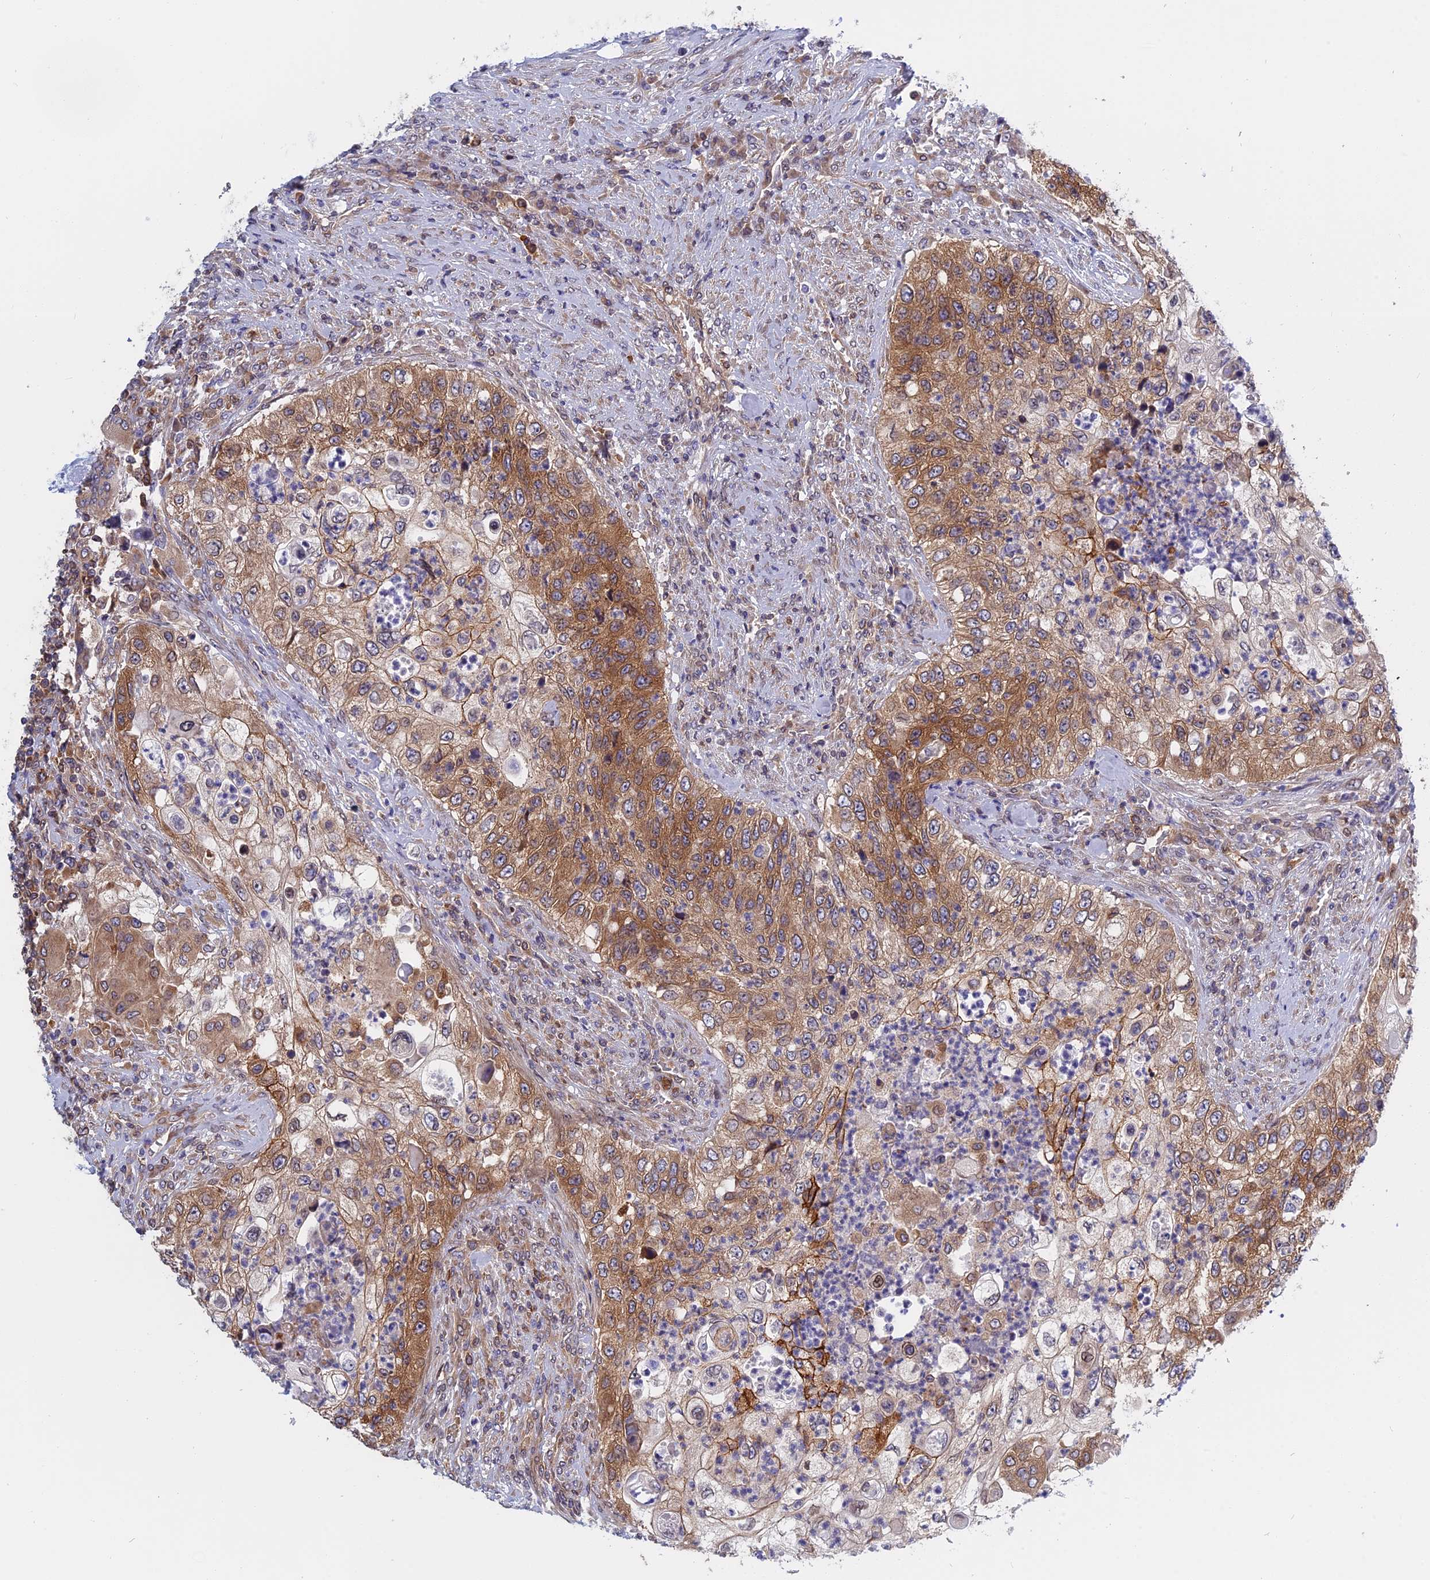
{"staining": {"intensity": "moderate", "quantity": ">75%", "location": "cytoplasmic/membranous"}, "tissue": "urothelial cancer", "cell_type": "Tumor cells", "image_type": "cancer", "snomed": [{"axis": "morphology", "description": "Urothelial carcinoma, High grade"}, {"axis": "topography", "description": "Urinary bladder"}], "caption": "Moderate cytoplasmic/membranous protein positivity is seen in about >75% of tumor cells in urothelial carcinoma (high-grade).", "gene": "NAA10", "patient": {"sex": "female", "age": 60}}